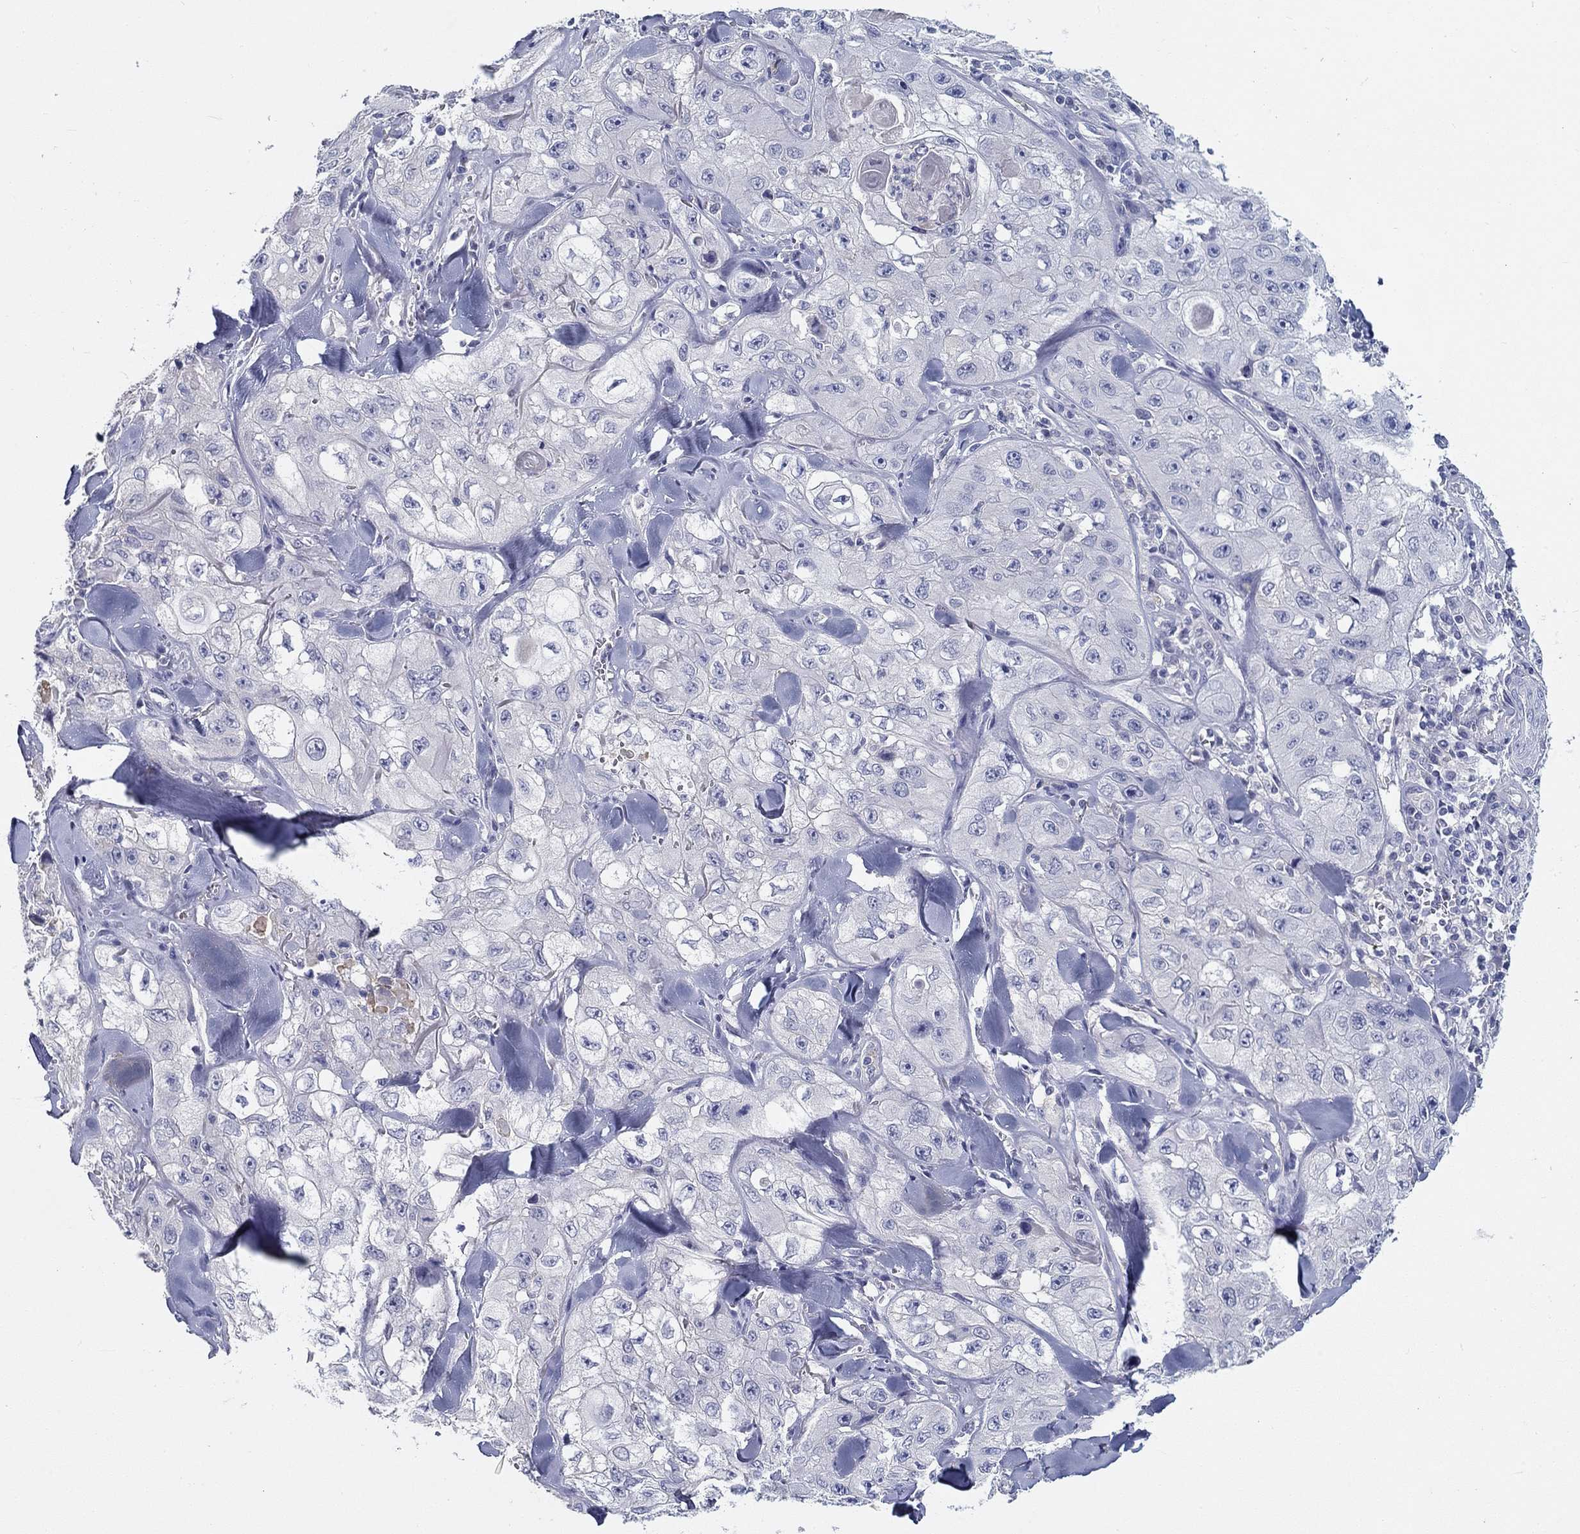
{"staining": {"intensity": "negative", "quantity": "none", "location": "none"}, "tissue": "skin cancer", "cell_type": "Tumor cells", "image_type": "cancer", "snomed": [{"axis": "morphology", "description": "Squamous cell carcinoma, NOS"}, {"axis": "topography", "description": "Skin"}, {"axis": "topography", "description": "Subcutis"}], "caption": "Micrograph shows no significant protein staining in tumor cells of skin cancer (squamous cell carcinoma).", "gene": "CRYGD", "patient": {"sex": "male", "age": 73}}